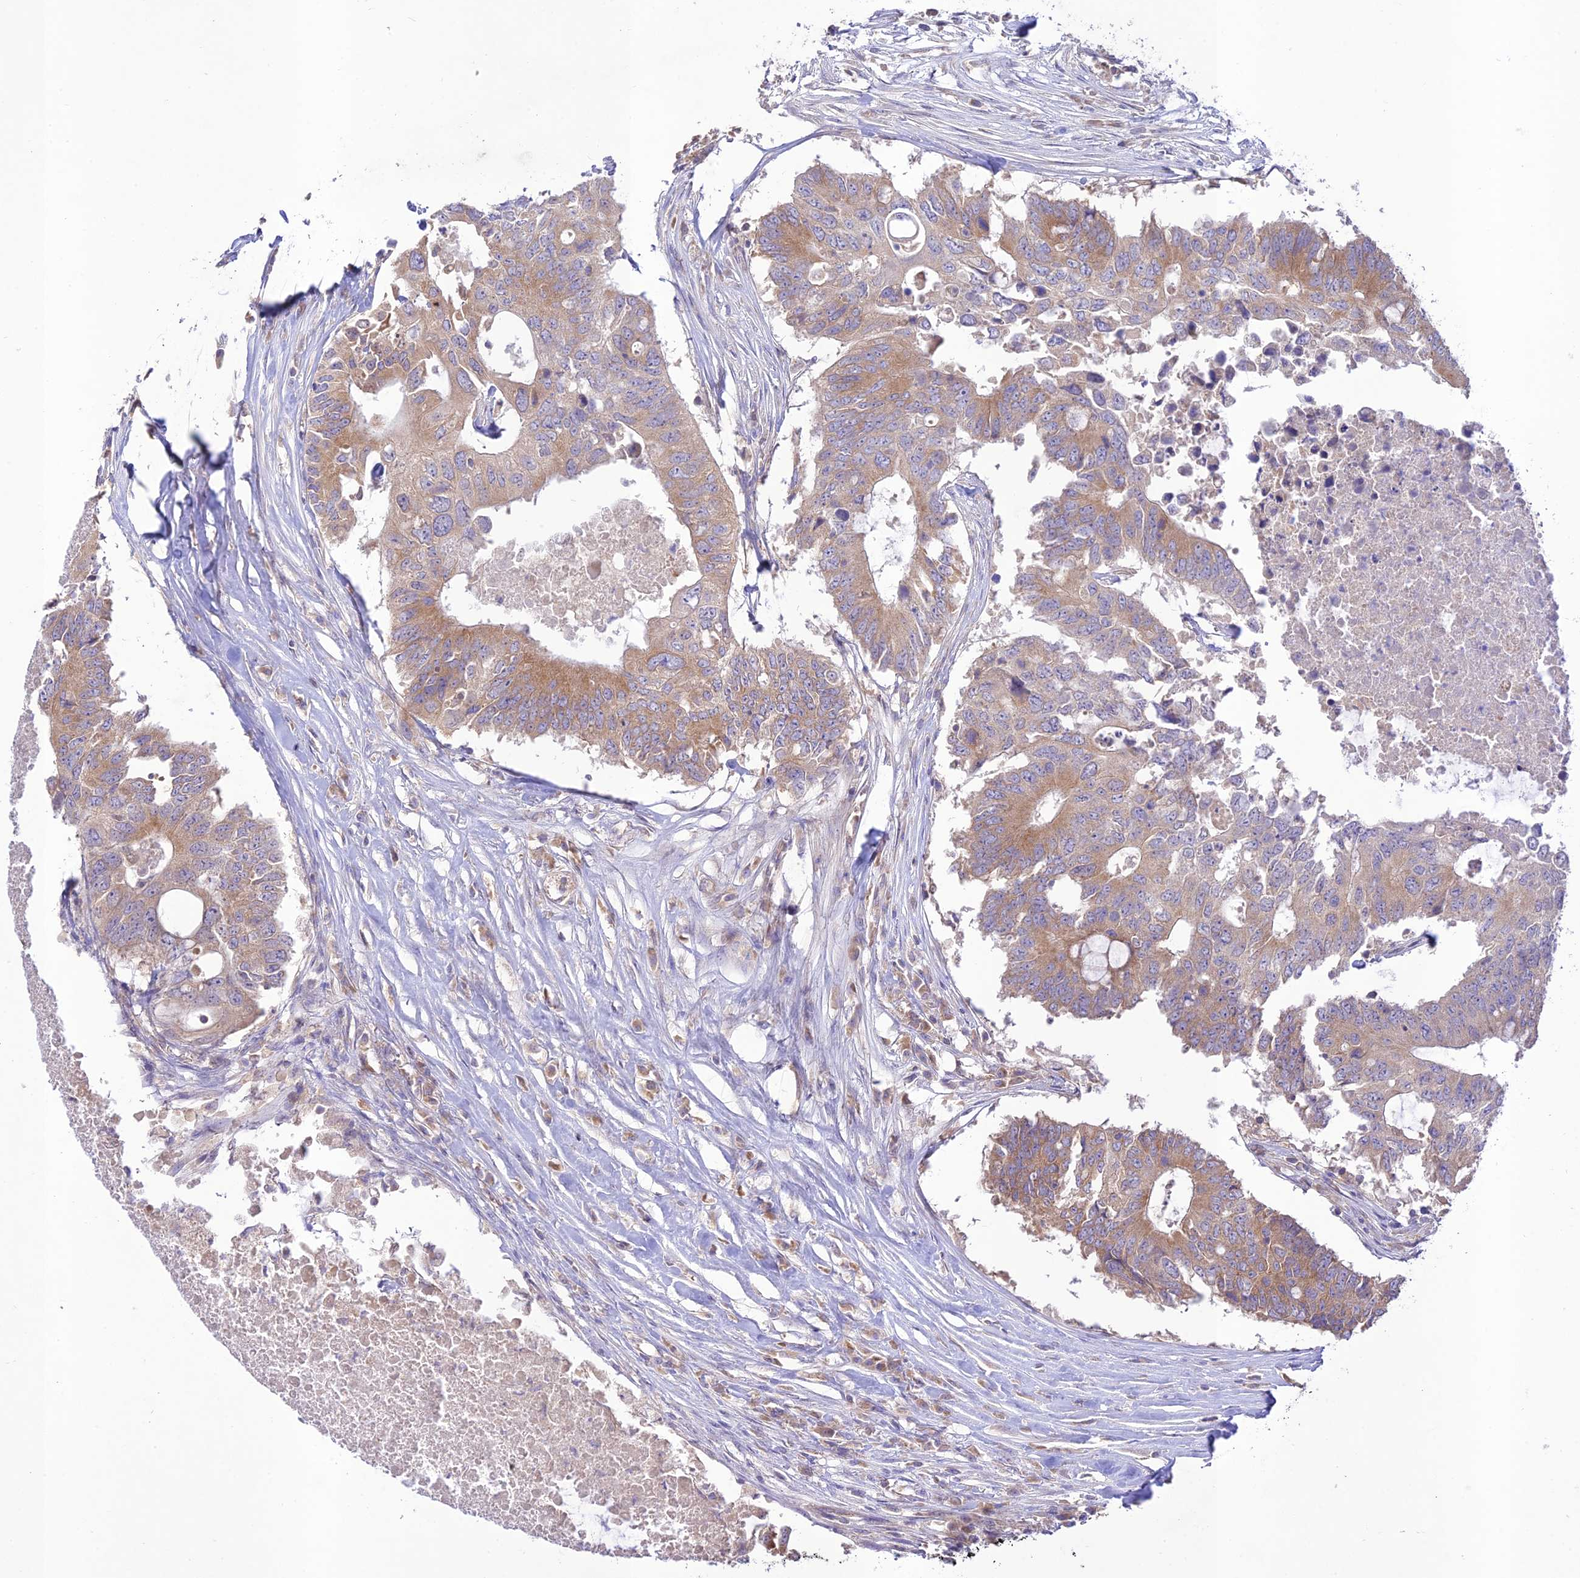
{"staining": {"intensity": "moderate", "quantity": "25%-75%", "location": "cytoplasmic/membranous"}, "tissue": "colorectal cancer", "cell_type": "Tumor cells", "image_type": "cancer", "snomed": [{"axis": "morphology", "description": "Adenocarcinoma, NOS"}, {"axis": "topography", "description": "Colon"}], "caption": "Immunohistochemistry image of colorectal cancer stained for a protein (brown), which shows medium levels of moderate cytoplasmic/membranous expression in approximately 25%-75% of tumor cells.", "gene": "TMEM259", "patient": {"sex": "male", "age": 71}}